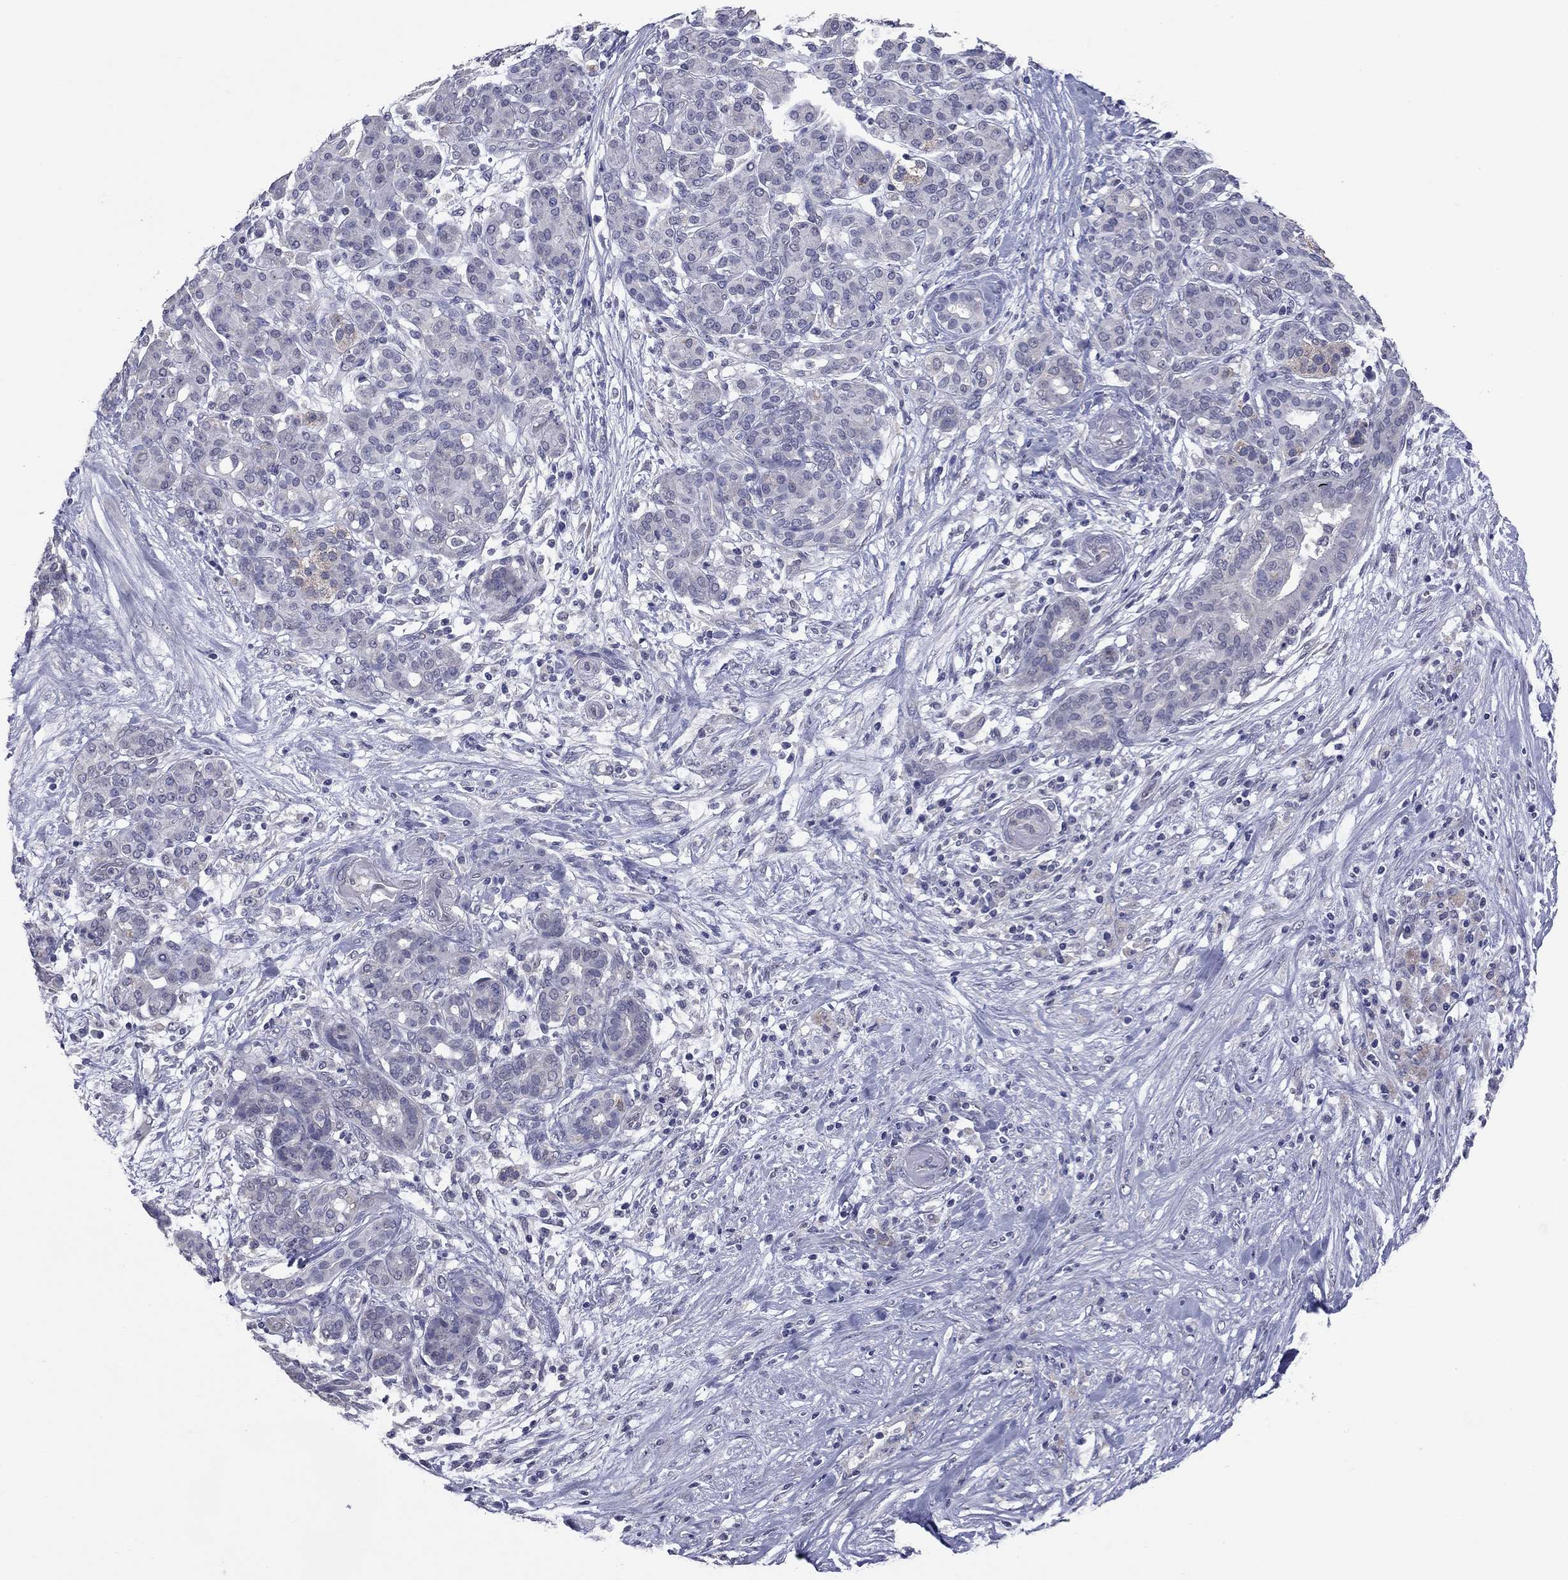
{"staining": {"intensity": "negative", "quantity": "none", "location": "none"}, "tissue": "pancreatic cancer", "cell_type": "Tumor cells", "image_type": "cancer", "snomed": [{"axis": "morphology", "description": "Adenocarcinoma, NOS"}, {"axis": "topography", "description": "Pancreas"}], "caption": "The image displays no significant expression in tumor cells of pancreatic cancer (adenocarcinoma).", "gene": "SHOC2", "patient": {"sex": "male", "age": 44}}